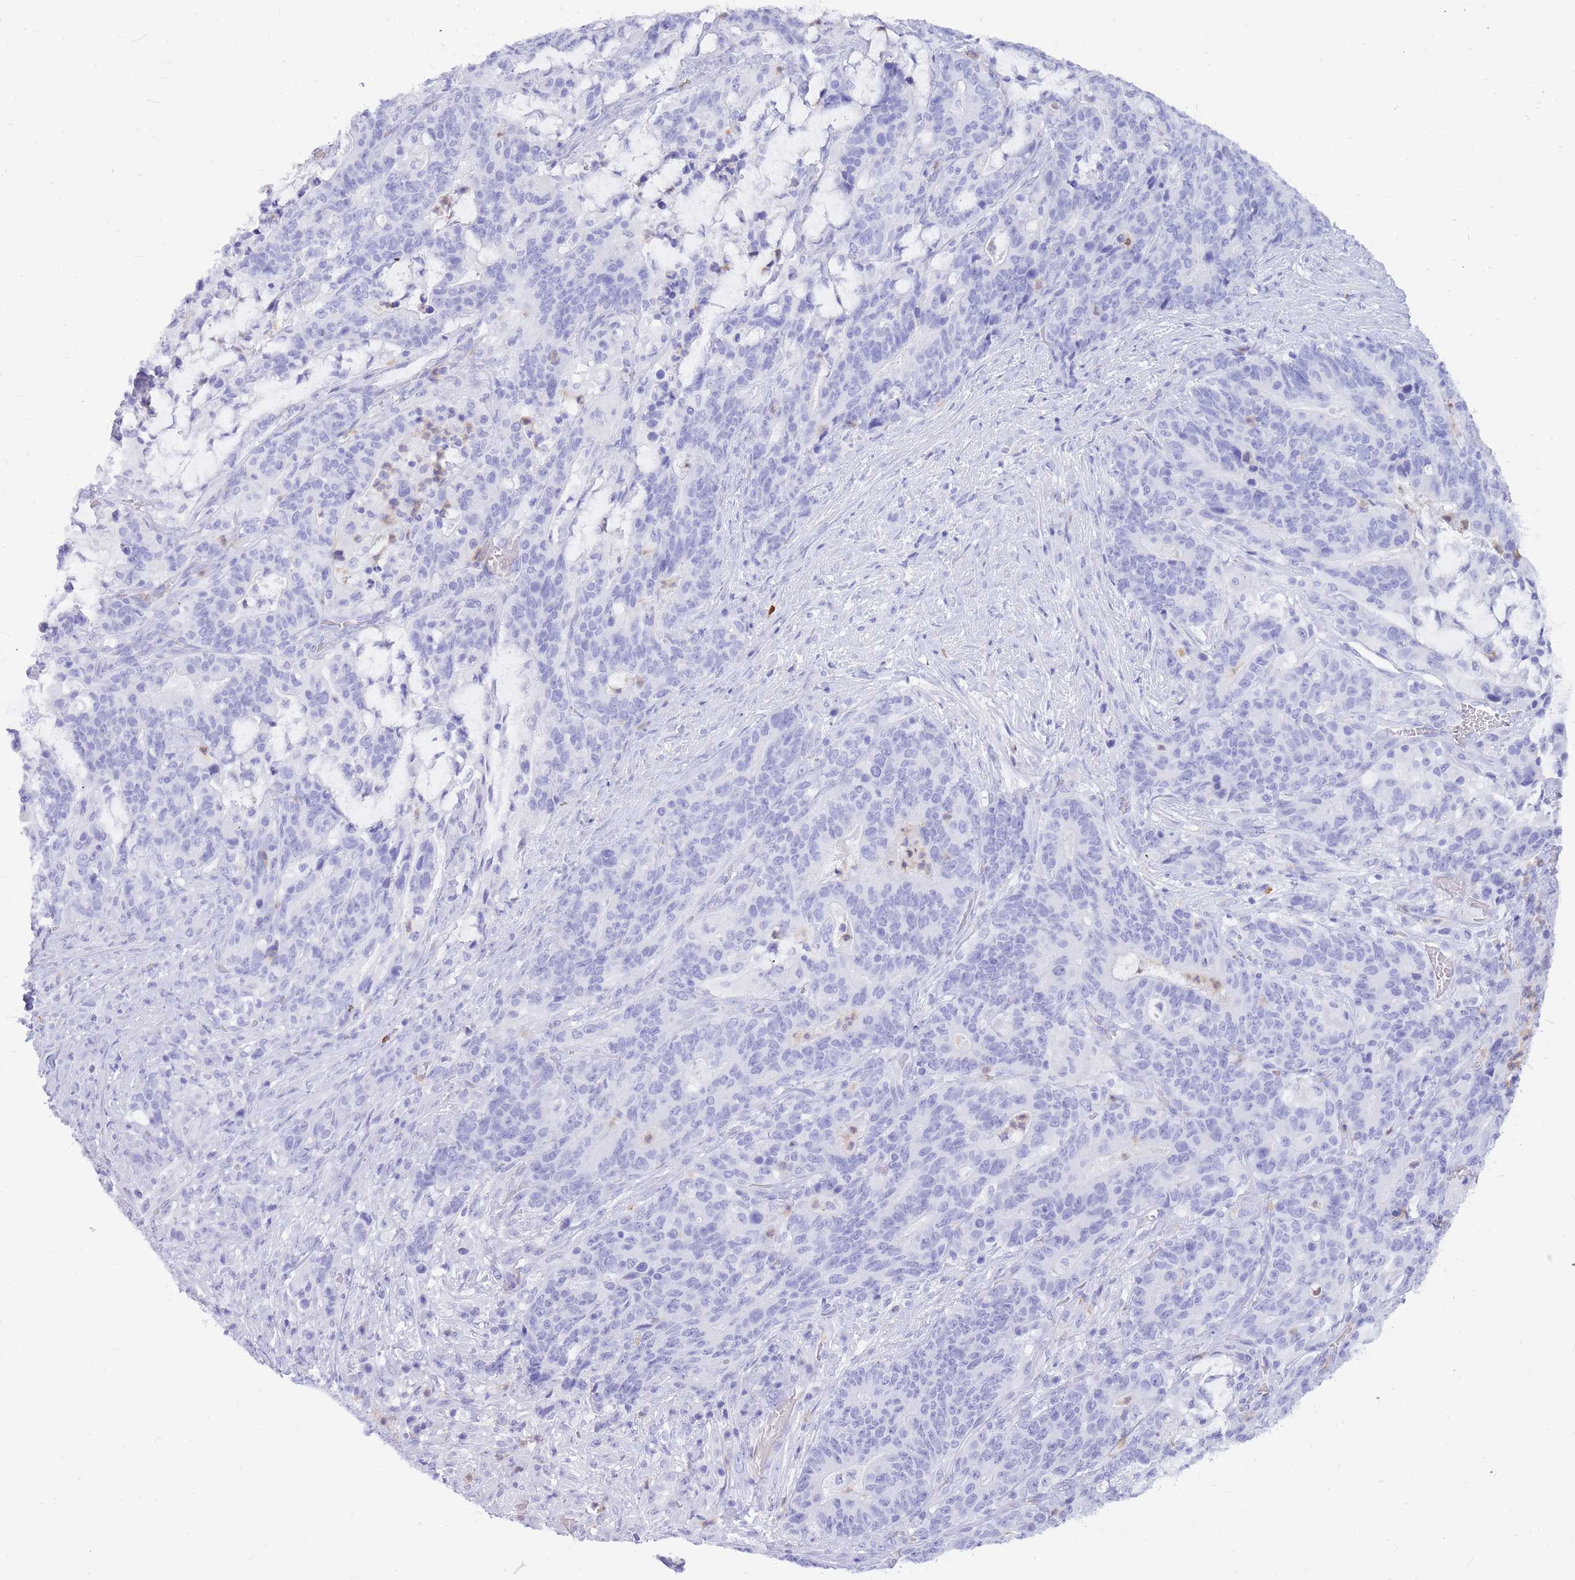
{"staining": {"intensity": "negative", "quantity": "none", "location": "none"}, "tissue": "stomach cancer", "cell_type": "Tumor cells", "image_type": "cancer", "snomed": [{"axis": "morphology", "description": "Normal tissue, NOS"}, {"axis": "morphology", "description": "Adenocarcinoma, NOS"}, {"axis": "topography", "description": "Stomach"}], "caption": "This histopathology image is of stomach adenocarcinoma stained with IHC to label a protein in brown with the nuclei are counter-stained blue. There is no positivity in tumor cells. (DAB IHC visualized using brightfield microscopy, high magnification).", "gene": "HERC1", "patient": {"sex": "female", "age": 64}}